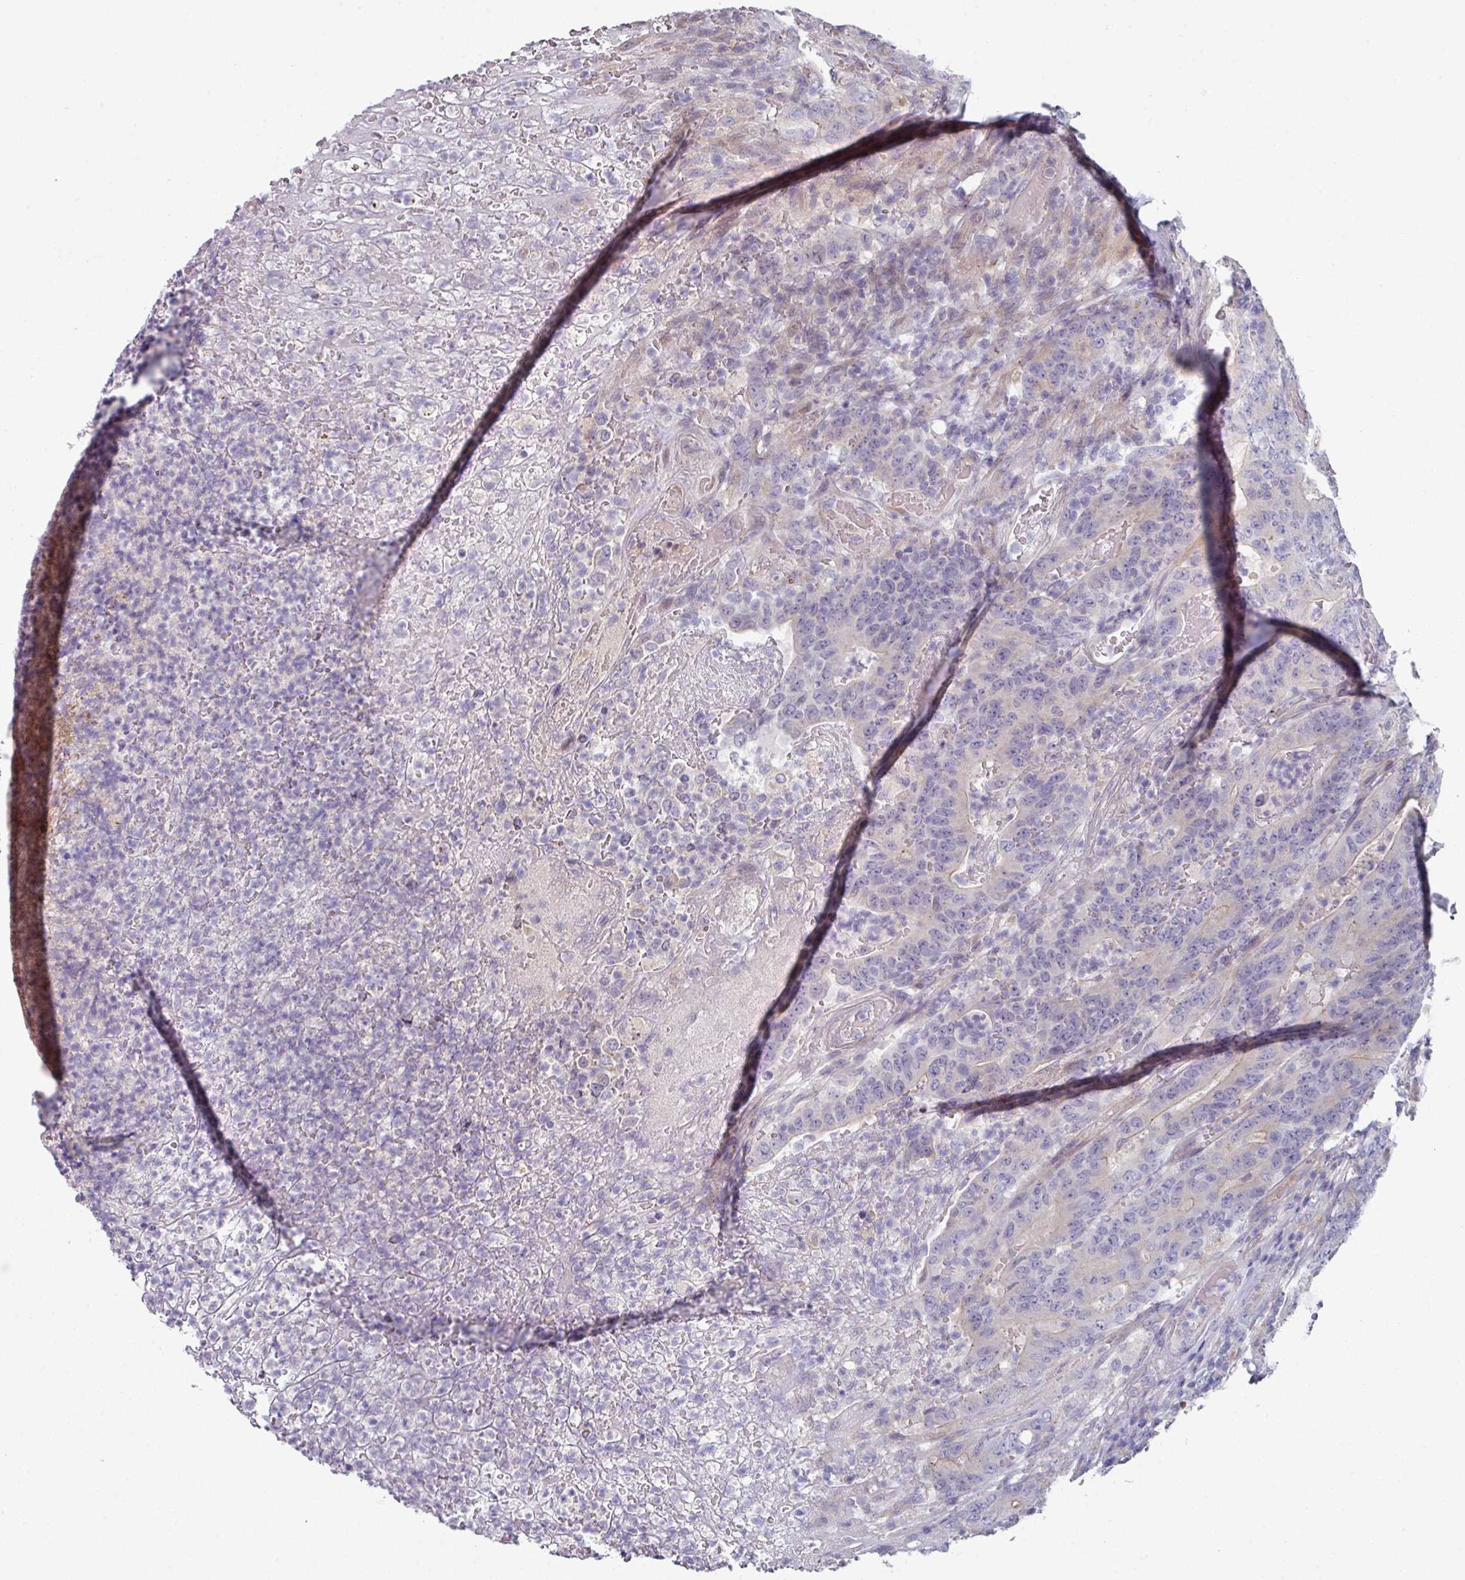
{"staining": {"intensity": "negative", "quantity": "none", "location": "none"}, "tissue": "colorectal cancer", "cell_type": "Tumor cells", "image_type": "cancer", "snomed": [{"axis": "morphology", "description": "Adenocarcinoma, NOS"}, {"axis": "topography", "description": "Colon"}], "caption": "There is no significant staining in tumor cells of adenocarcinoma (colorectal). Brightfield microscopy of immunohistochemistry (IHC) stained with DAB (3,3'-diaminobenzidine) (brown) and hematoxylin (blue), captured at high magnification.", "gene": "WSB2", "patient": {"sex": "female", "age": 75}}